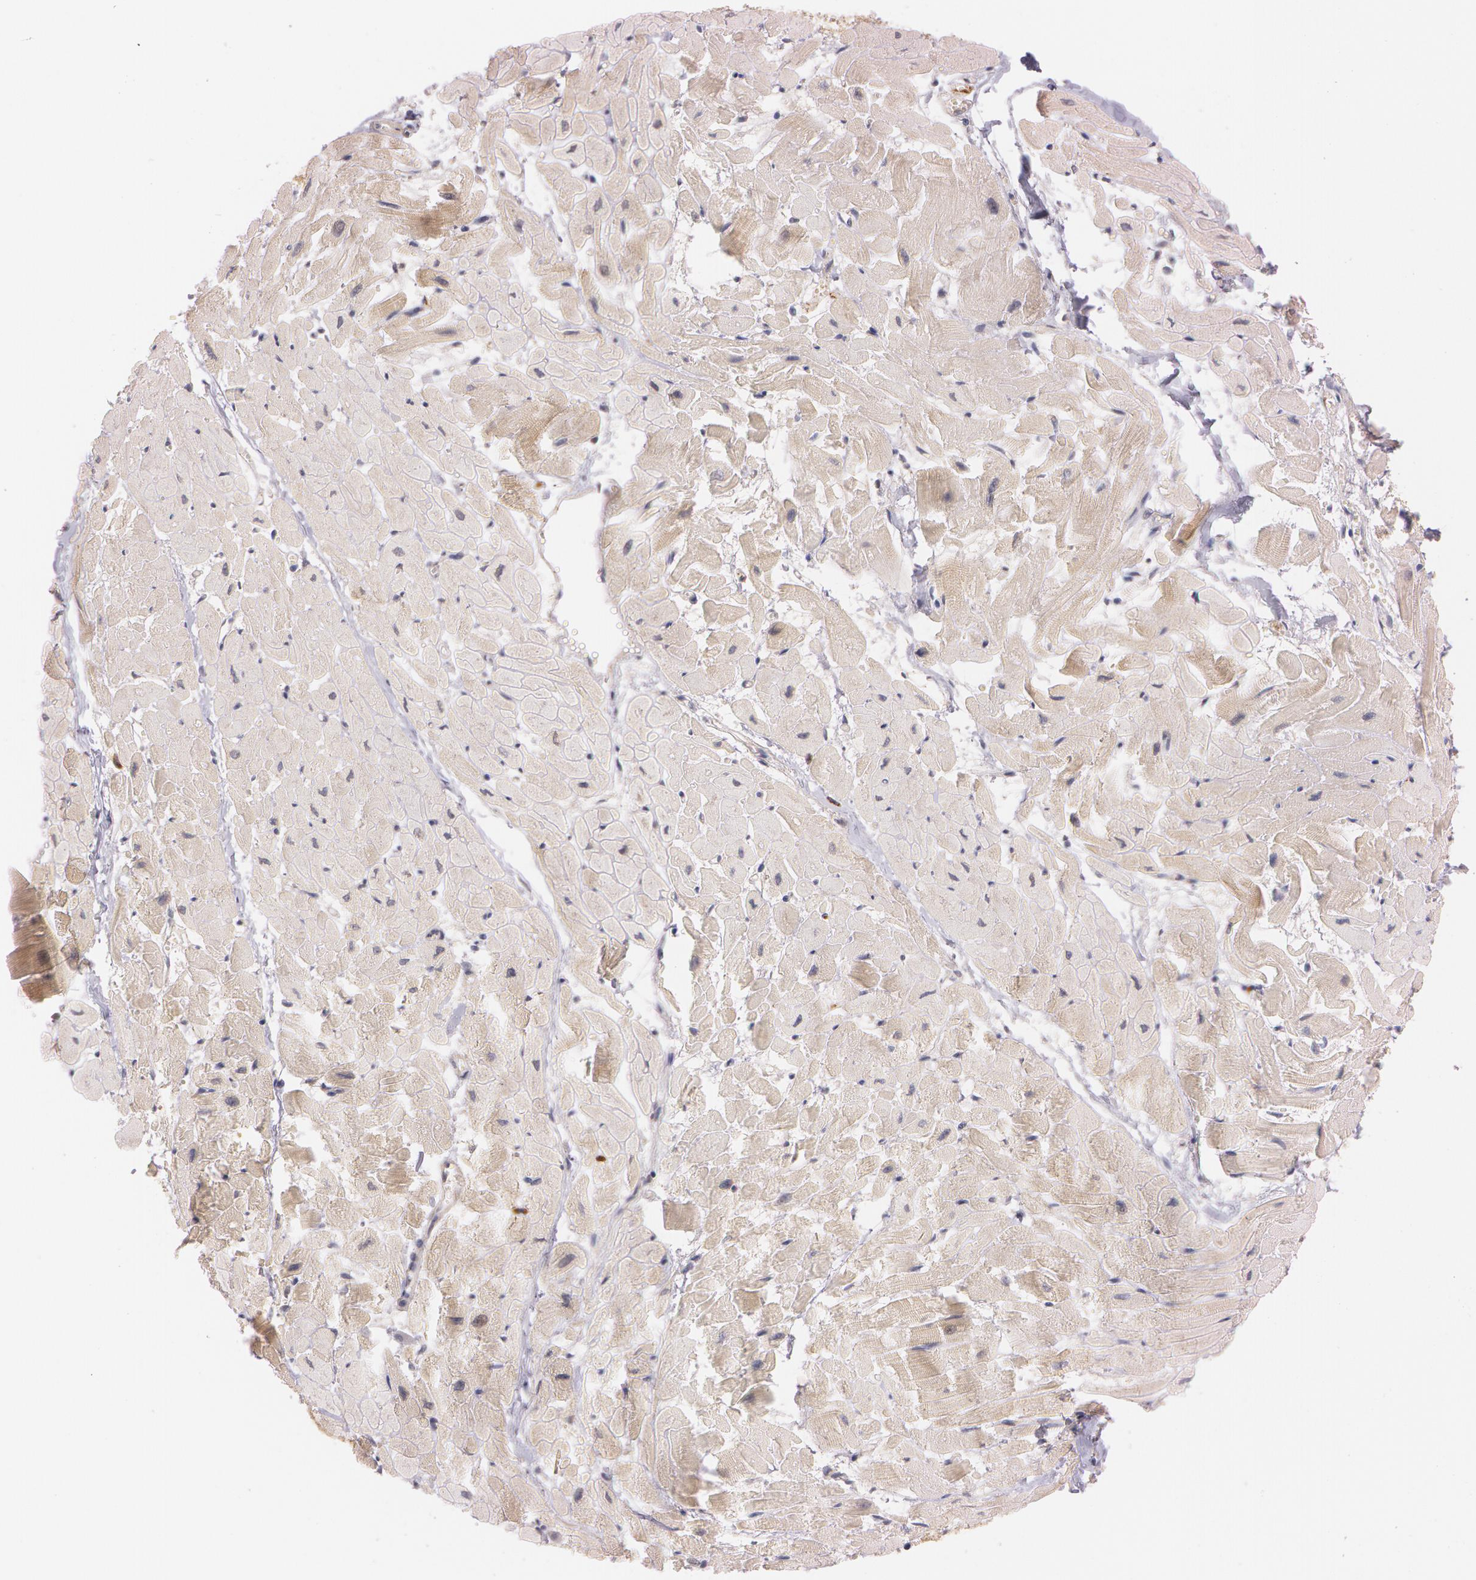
{"staining": {"intensity": "weak", "quantity": ">75%", "location": "cytoplasmic/membranous"}, "tissue": "heart muscle", "cell_type": "Cardiomyocytes", "image_type": "normal", "snomed": [{"axis": "morphology", "description": "Normal tissue, NOS"}, {"axis": "topography", "description": "Heart"}], "caption": "Immunohistochemistry (IHC) (DAB (3,3'-diaminobenzidine)) staining of normal human heart muscle shows weak cytoplasmic/membranous protein expression in about >75% of cardiomyocytes.", "gene": "ATG2B", "patient": {"sex": "female", "age": 19}}